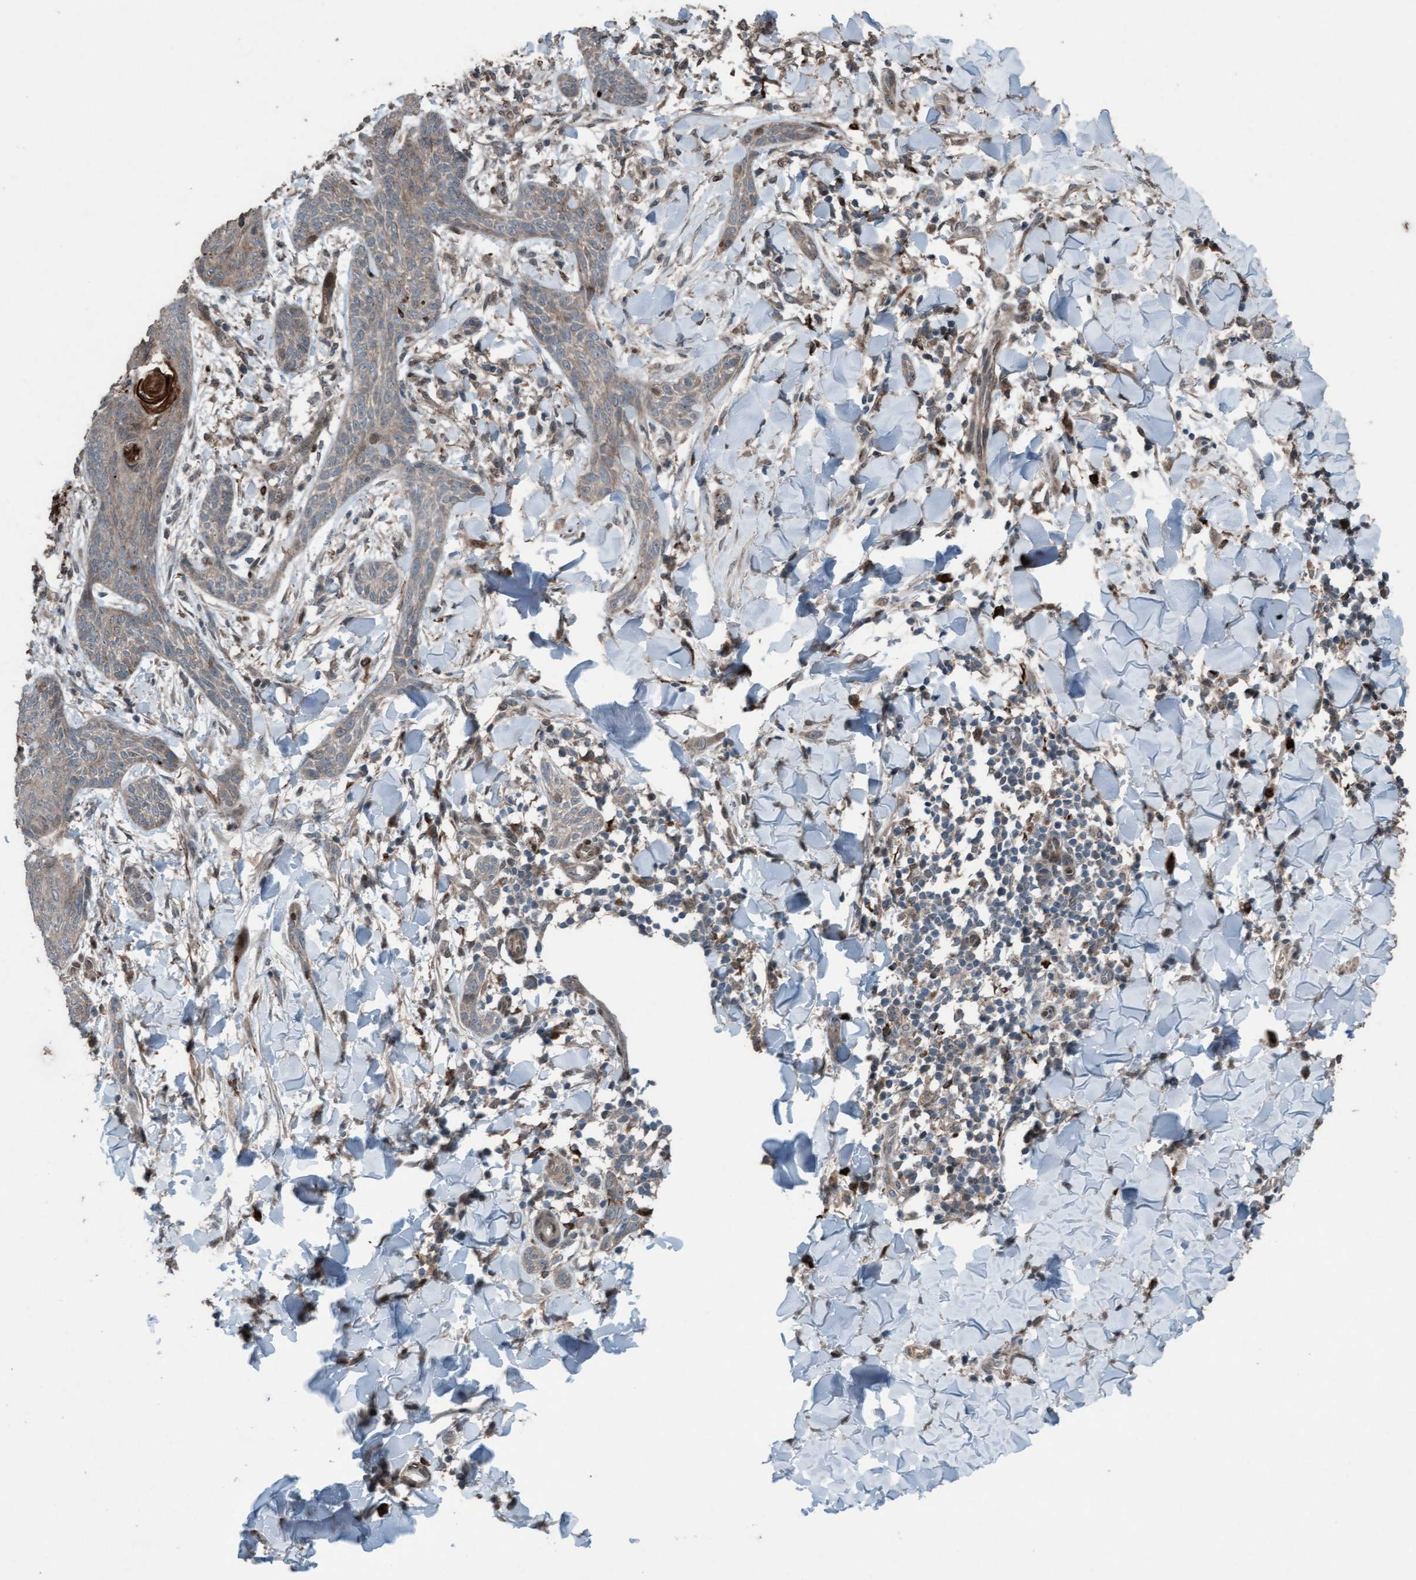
{"staining": {"intensity": "weak", "quantity": "25%-75%", "location": "cytoplasmic/membranous"}, "tissue": "skin cancer", "cell_type": "Tumor cells", "image_type": "cancer", "snomed": [{"axis": "morphology", "description": "Basal cell carcinoma"}, {"axis": "topography", "description": "Skin"}], "caption": "The image exhibits immunohistochemical staining of skin cancer (basal cell carcinoma). There is weak cytoplasmic/membranous staining is appreciated in about 25%-75% of tumor cells. (IHC, brightfield microscopy, high magnification).", "gene": "PLXNB2", "patient": {"sex": "female", "age": 59}}